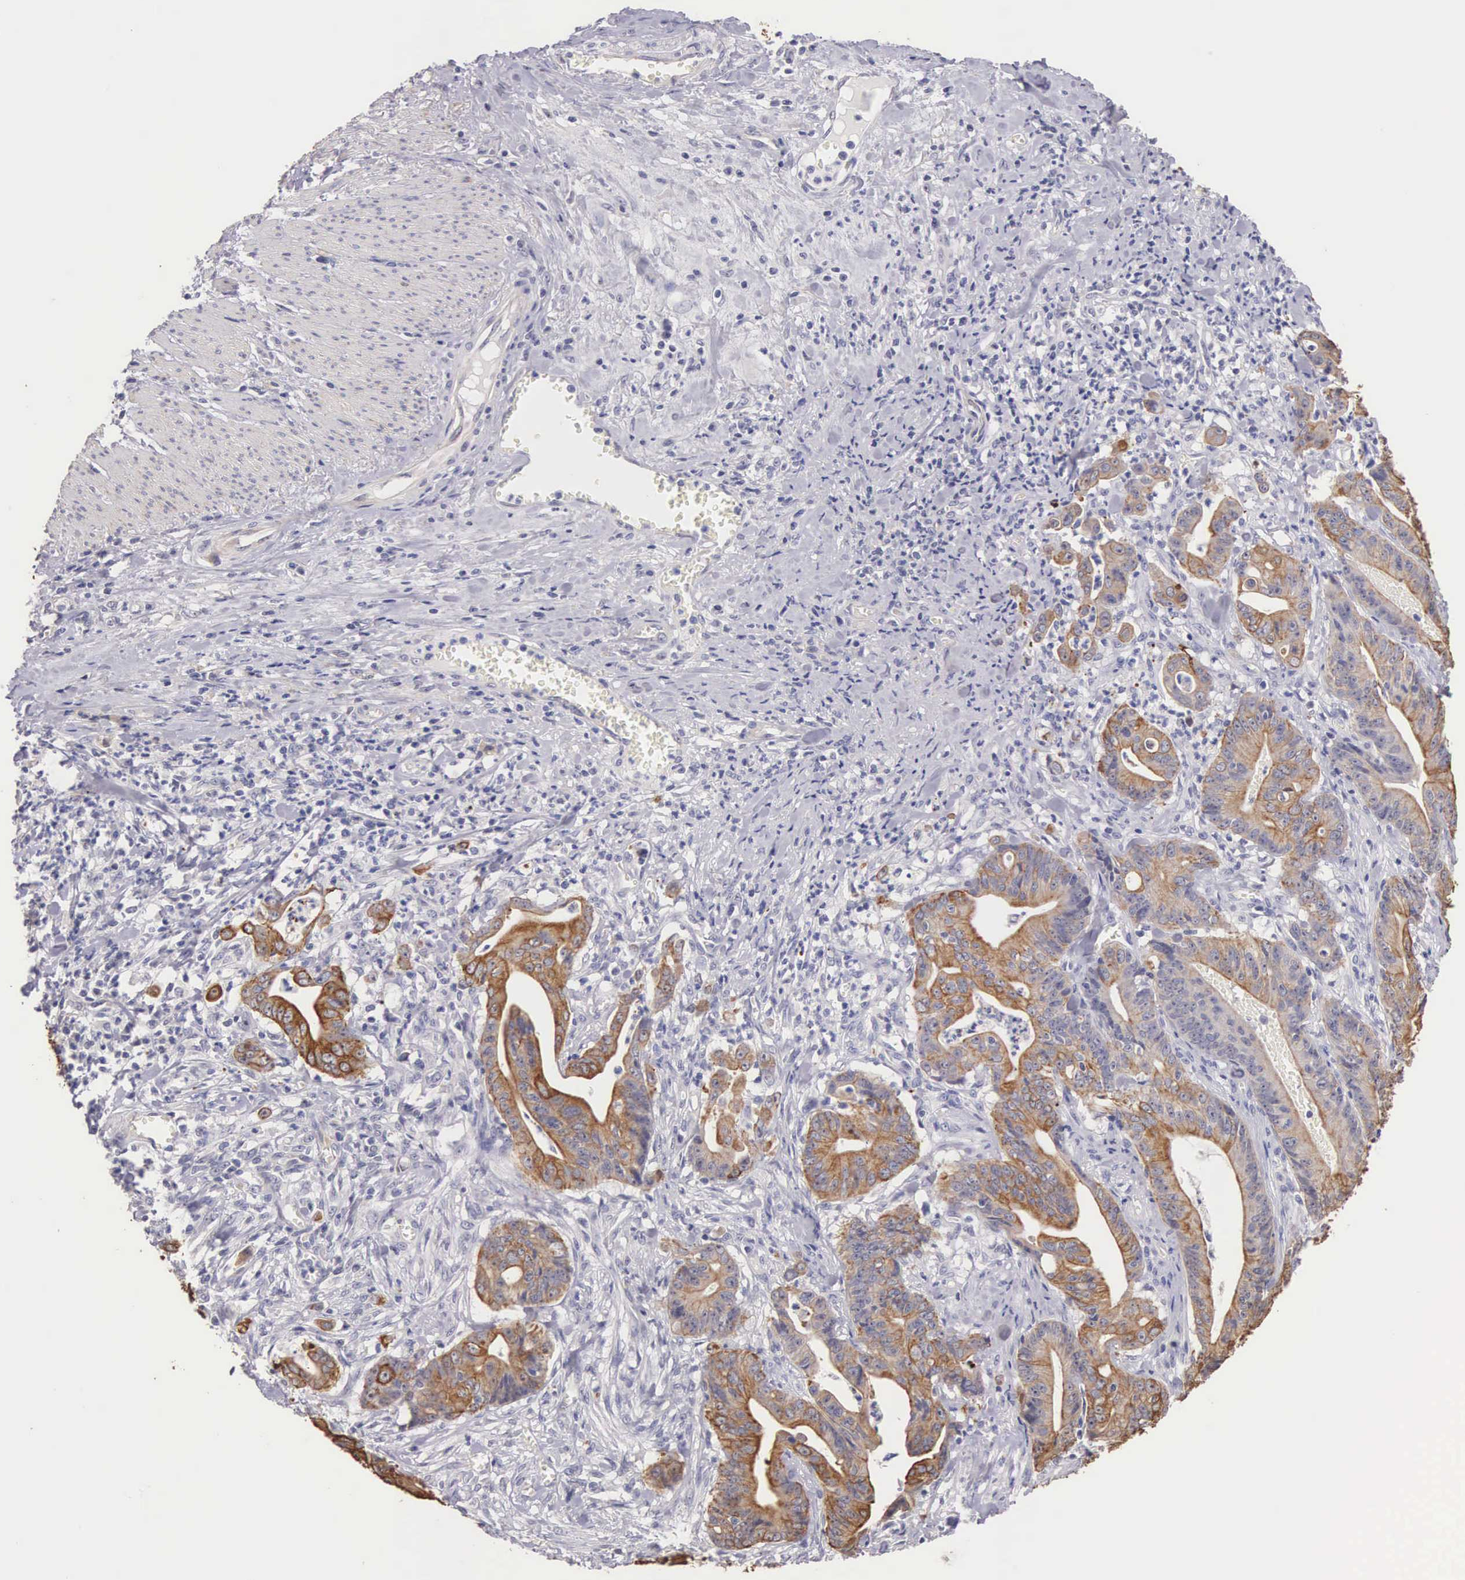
{"staining": {"intensity": "moderate", "quantity": ">75%", "location": "cytoplasmic/membranous"}, "tissue": "stomach cancer", "cell_type": "Tumor cells", "image_type": "cancer", "snomed": [{"axis": "morphology", "description": "Adenocarcinoma, NOS"}, {"axis": "topography", "description": "Stomach, lower"}], "caption": "There is medium levels of moderate cytoplasmic/membranous expression in tumor cells of stomach adenocarcinoma, as demonstrated by immunohistochemical staining (brown color).", "gene": "PIR", "patient": {"sex": "female", "age": 86}}